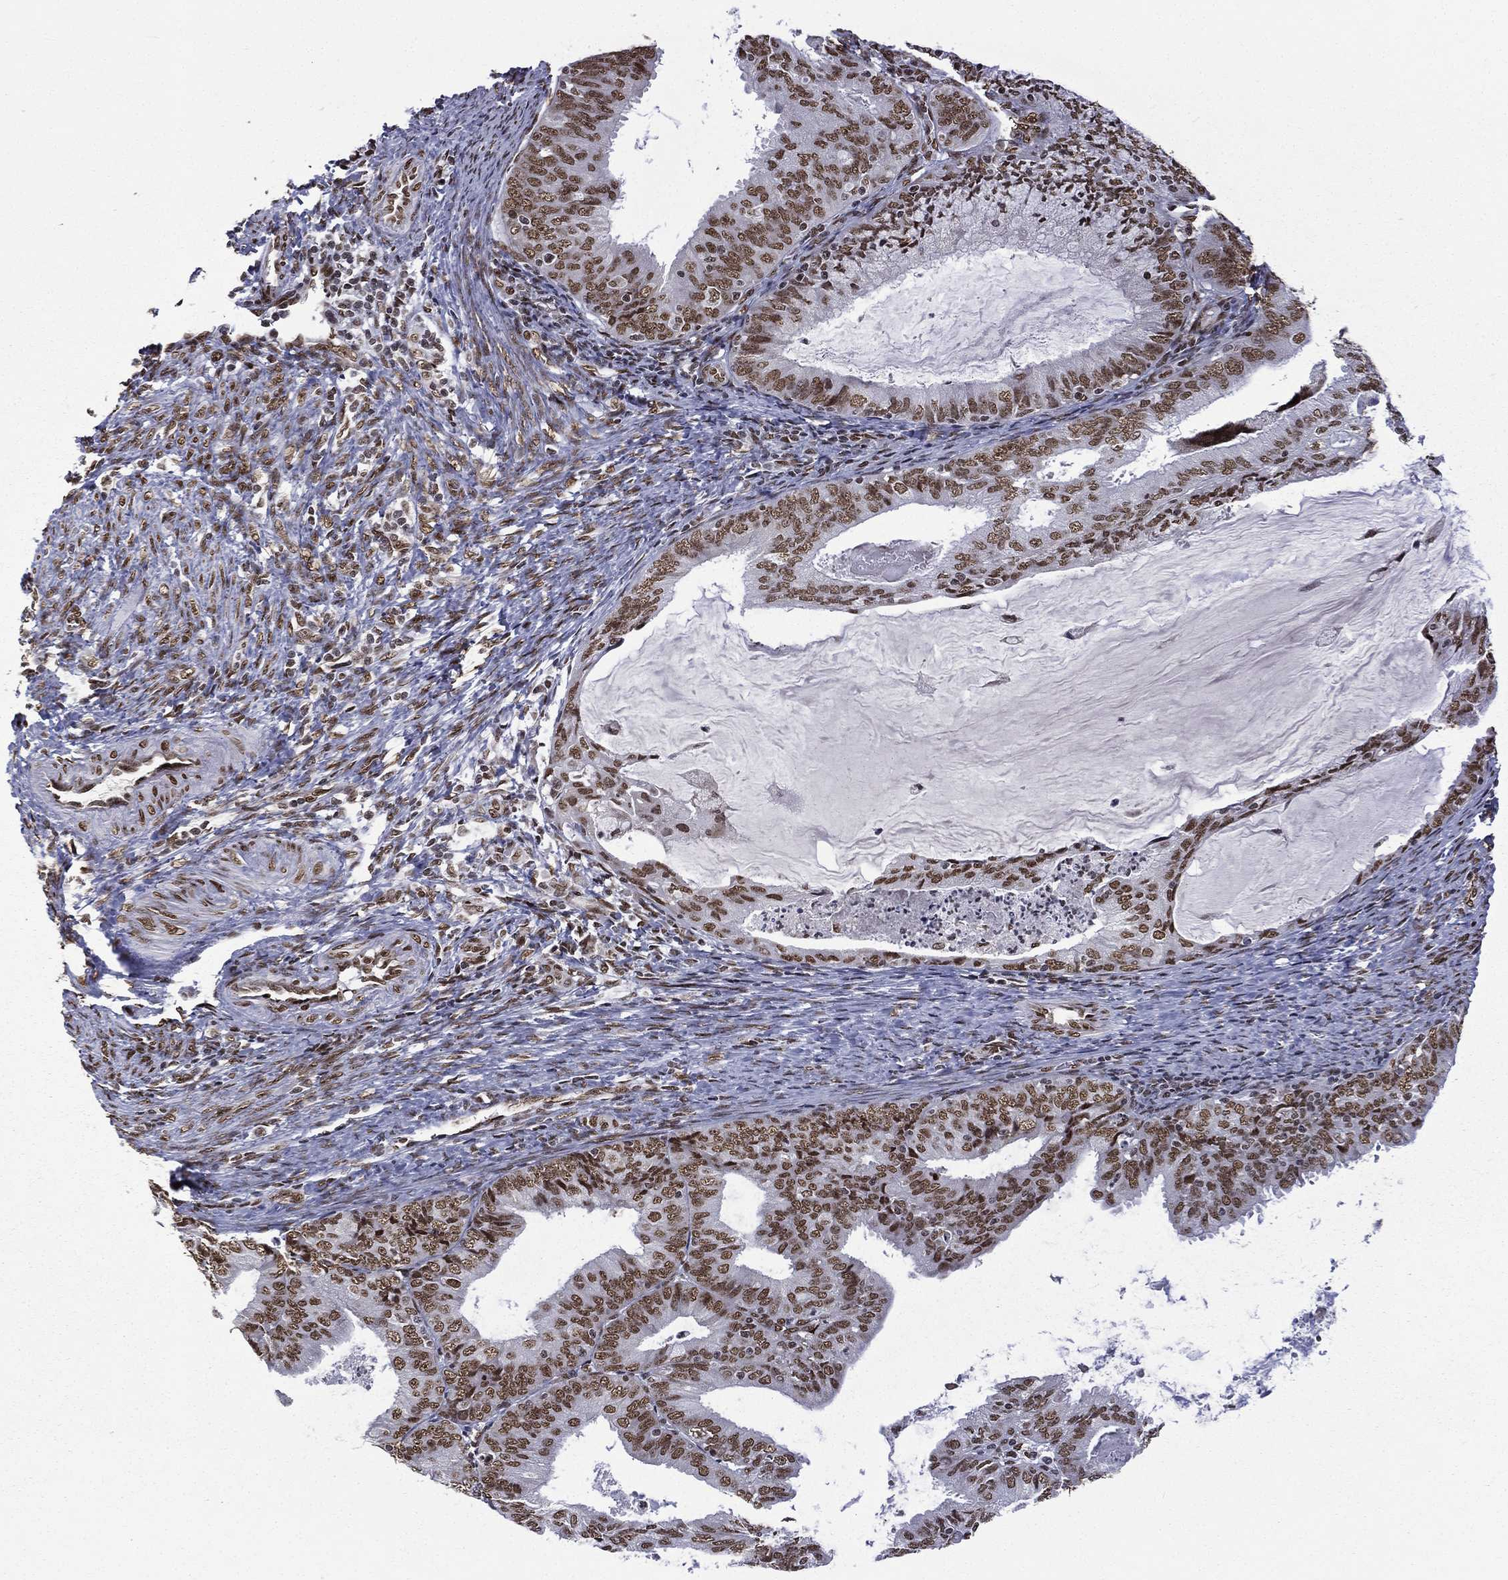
{"staining": {"intensity": "strong", "quantity": ">75%", "location": "nuclear"}, "tissue": "endometrial cancer", "cell_type": "Tumor cells", "image_type": "cancer", "snomed": [{"axis": "morphology", "description": "Adenocarcinoma, NOS"}, {"axis": "topography", "description": "Endometrium"}], "caption": "This photomicrograph exhibits IHC staining of adenocarcinoma (endometrial), with high strong nuclear expression in approximately >75% of tumor cells.", "gene": "C5orf24", "patient": {"sex": "female", "age": 57}}